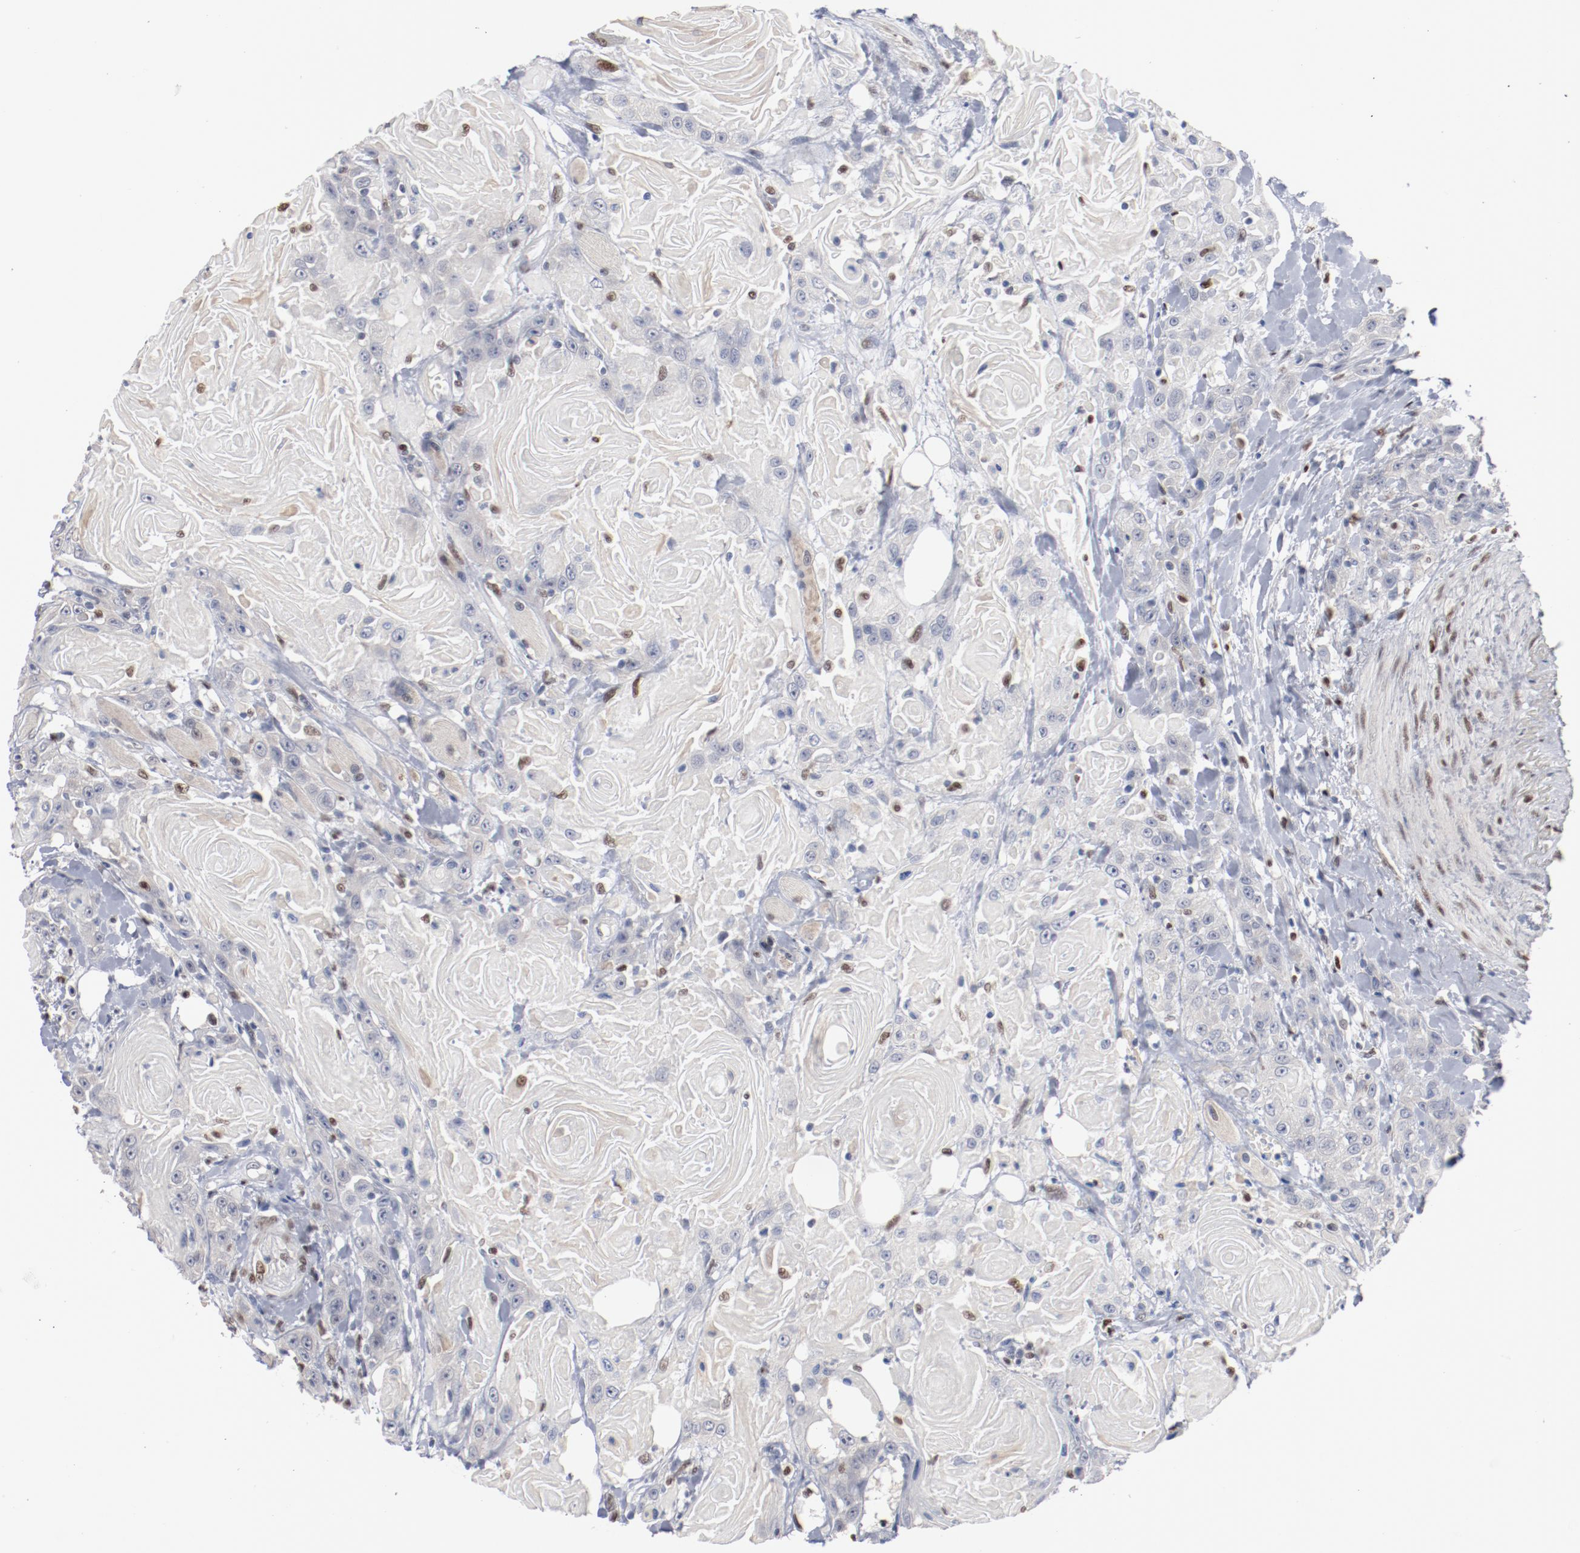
{"staining": {"intensity": "negative", "quantity": "none", "location": "none"}, "tissue": "head and neck cancer", "cell_type": "Tumor cells", "image_type": "cancer", "snomed": [{"axis": "morphology", "description": "Squamous cell carcinoma, NOS"}, {"axis": "topography", "description": "Head-Neck"}], "caption": "An immunohistochemistry (IHC) photomicrograph of squamous cell carcinoma (head and neck) is shown. There is no staining in tumor cells of squamous cell carcinoma (head and neck). Brightfield microscopy of immunohistochemistry (IHC) stained with DAB (brown) and hematoxylin (blue), captured at high magnification.", "gene": "ZEB2", "patient": {"sex": "female", "age": 84}}